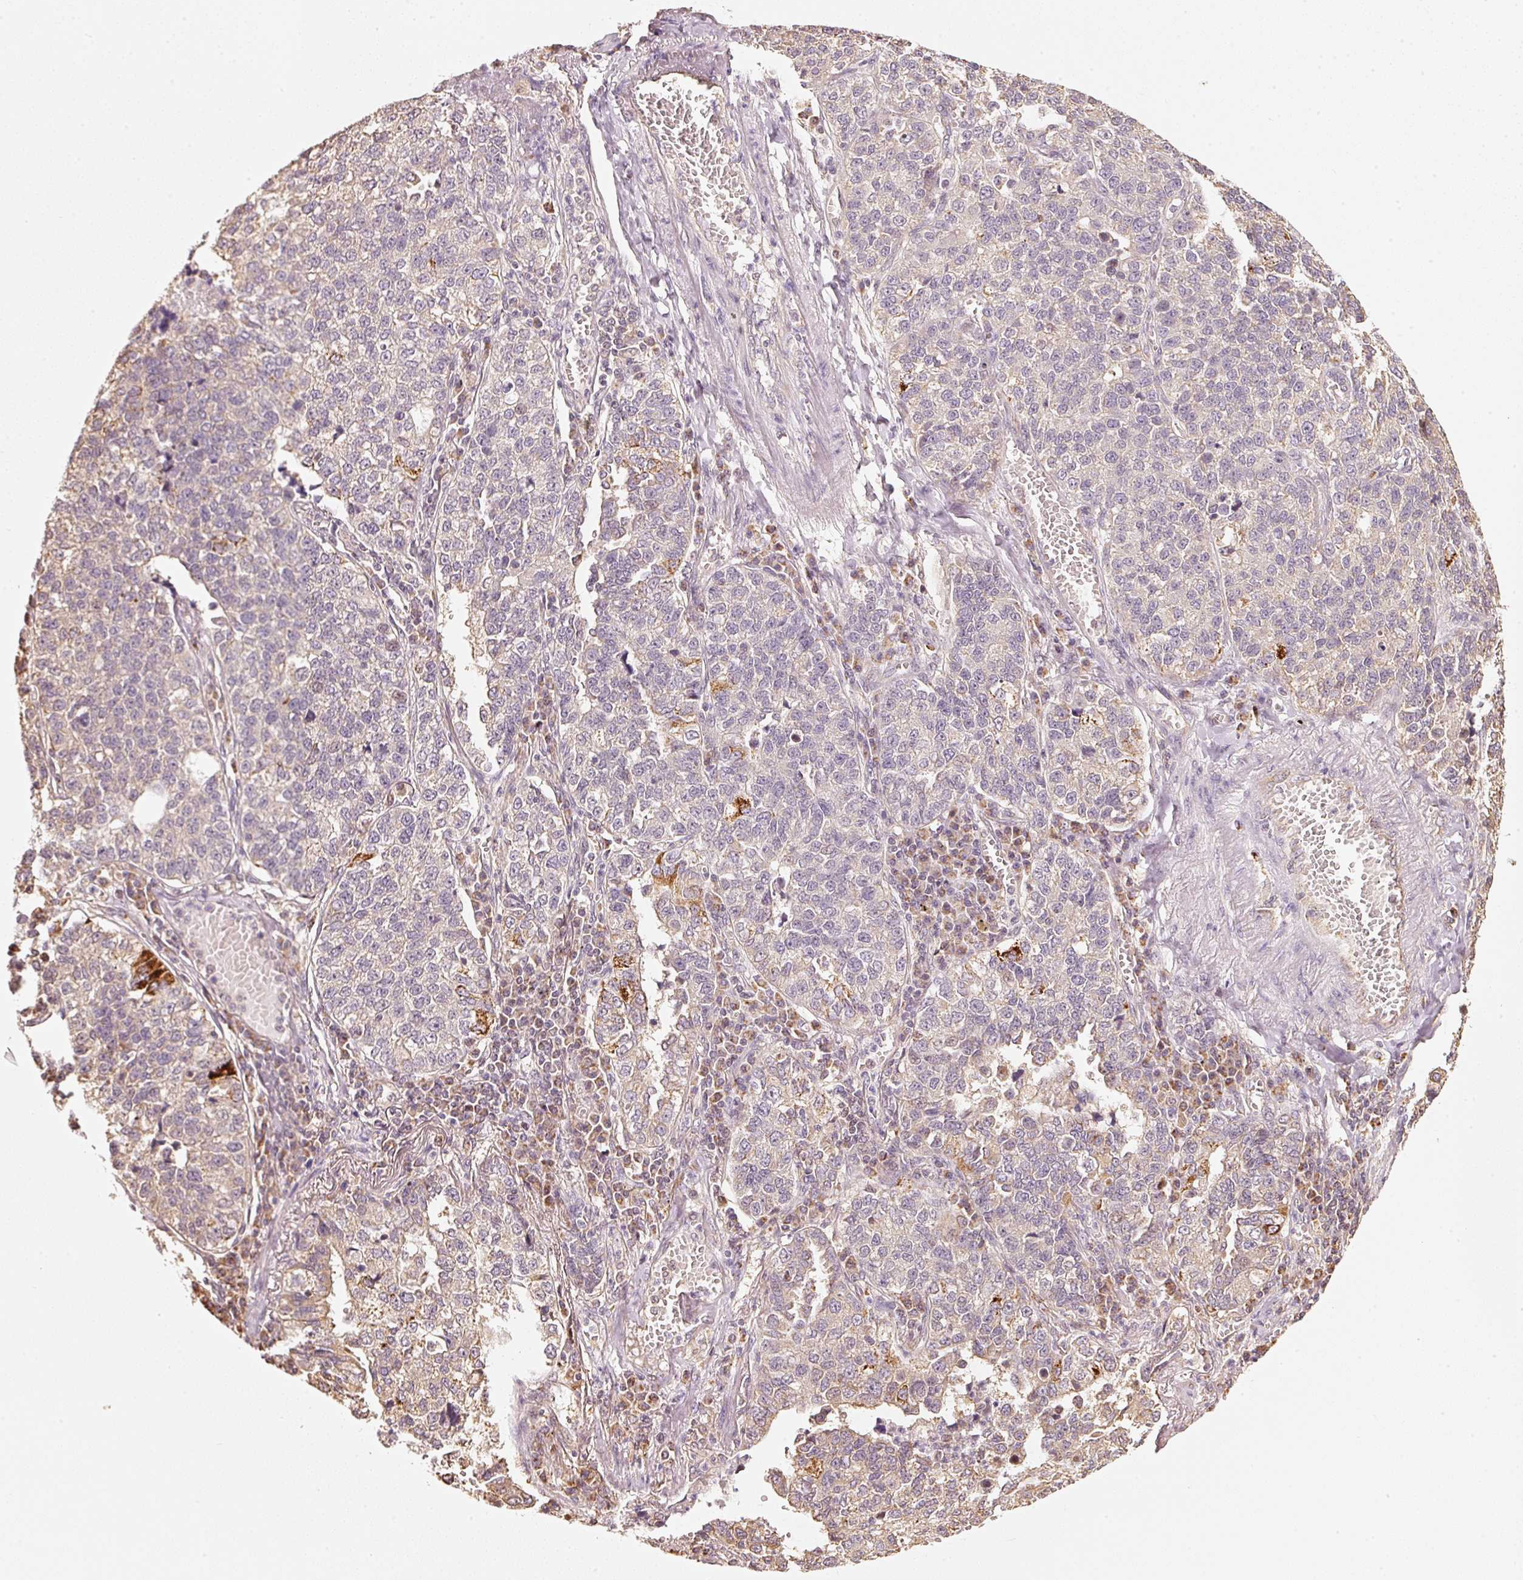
{"staining": {"intensity": "moderate", "quantity": "<25%", "location": "cytoplasmic/membranous"}, "tissue": "lung cancer", "cell_type": "Tumor cells", "image_type": "cancer", "snomed": [{"axis": "morphology", "description": "Adenocarcinoma, NOS"}, {"axis": "topography", "description": "Lung"}], "caption": "This is an image of immunohistochemistry staining of adenocarcinoma (lung), which shows moderate positivity in the cytoplasmic/membranous of tumor cells.", "gene": "RAB35", "patient": {"sex": "male", "age": 49}}